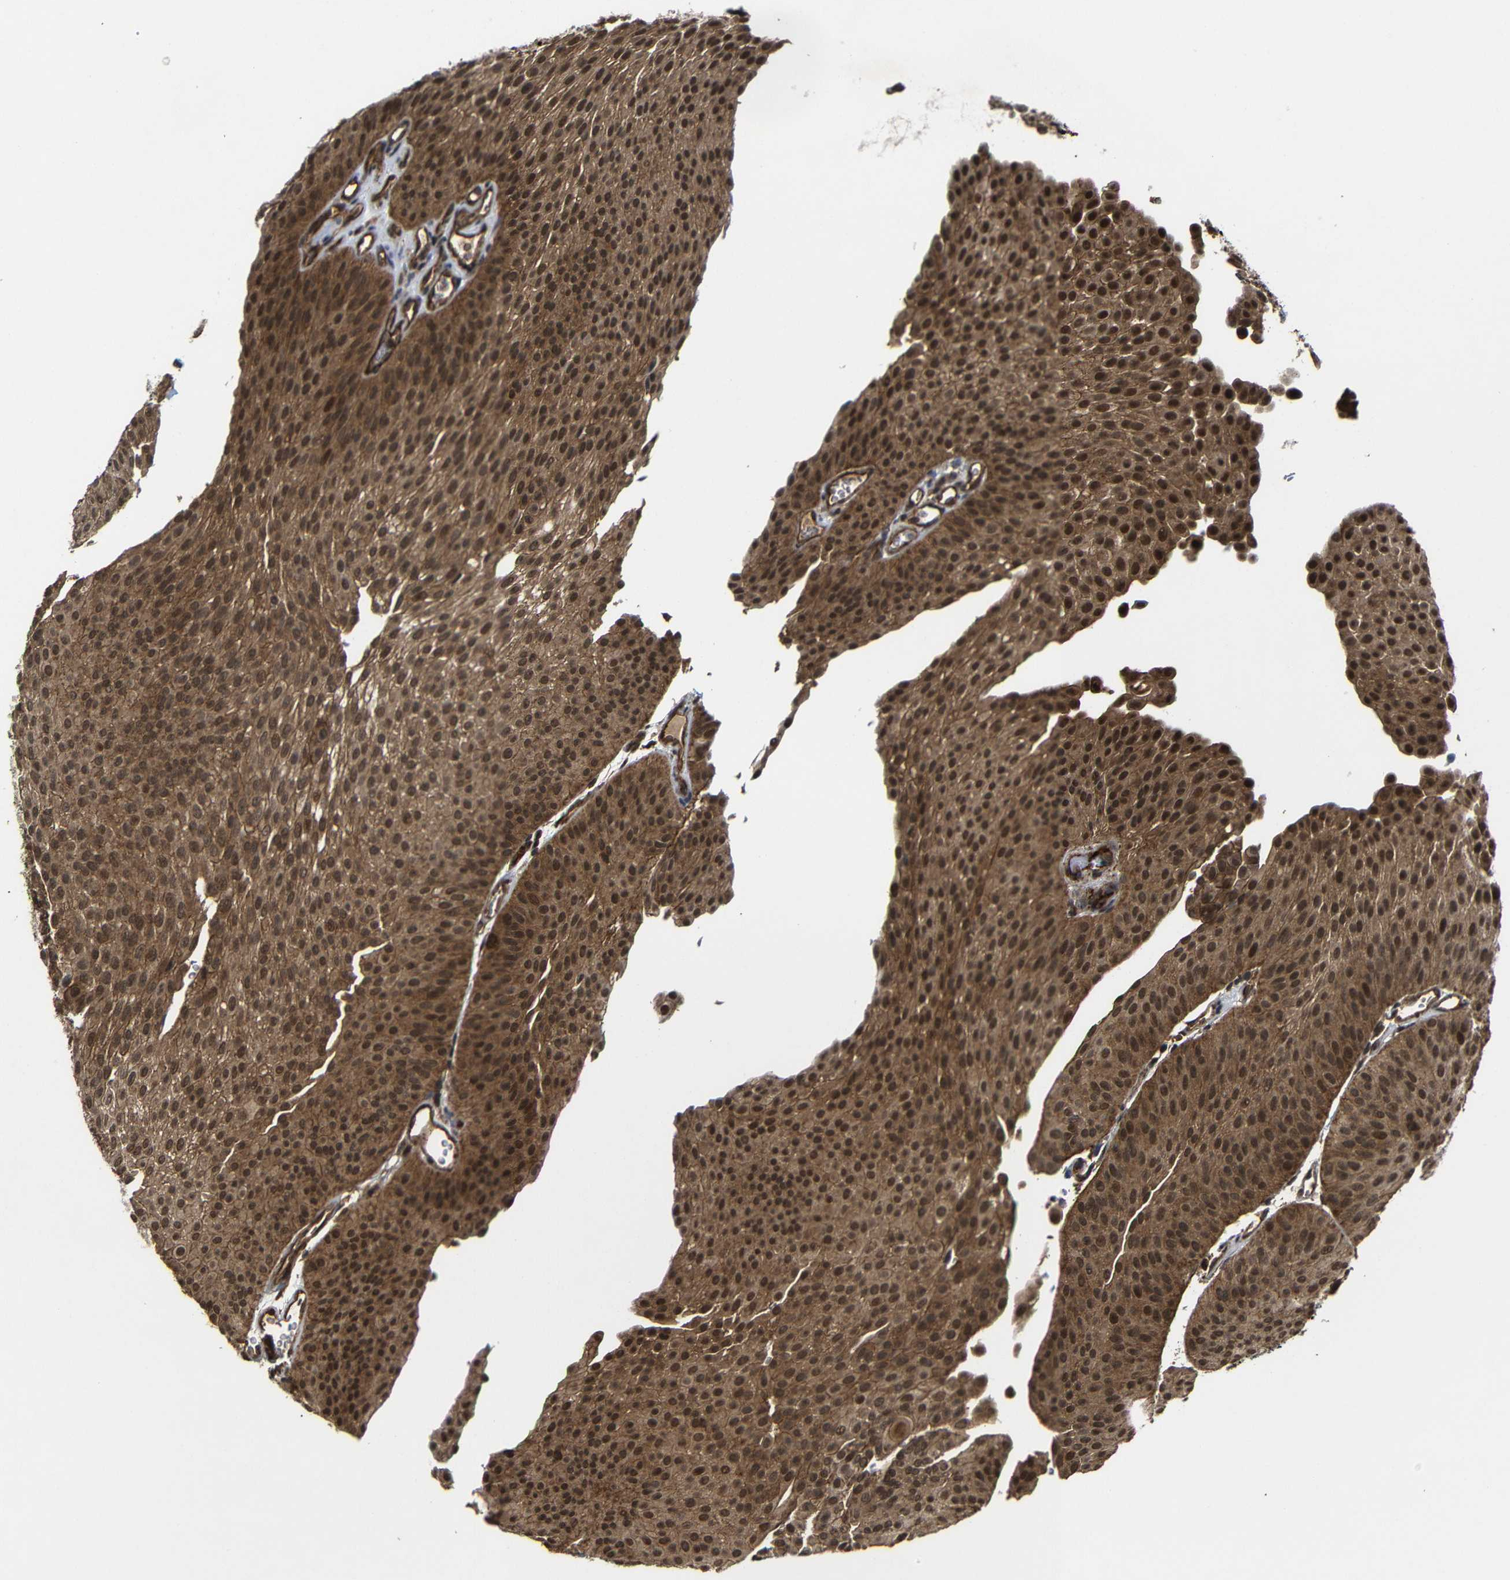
{"staining": {"intensity": "strong", "quantity": ">75%", "location": "cytoplasmic/membranous,nuclear"}, "tissue": "urothelial cancer", "cell_type": "Tumor cells", "image_type": "cancer", "snomed": [{"axis": "morphology", "description": "Urothelial carcinoma, Low grade"}, {"axis": "topography", "description": "Urinary bladder"}], "caption": "Brown immunohistochemical staining in human low-grade urothelial carcinoma reveals strong cytoplasmic/membranous and nuclear positivity in approximately >75% of tumor cells.", "gene": "NANOS1", "patient": {"sex": "female", "age": 60}}